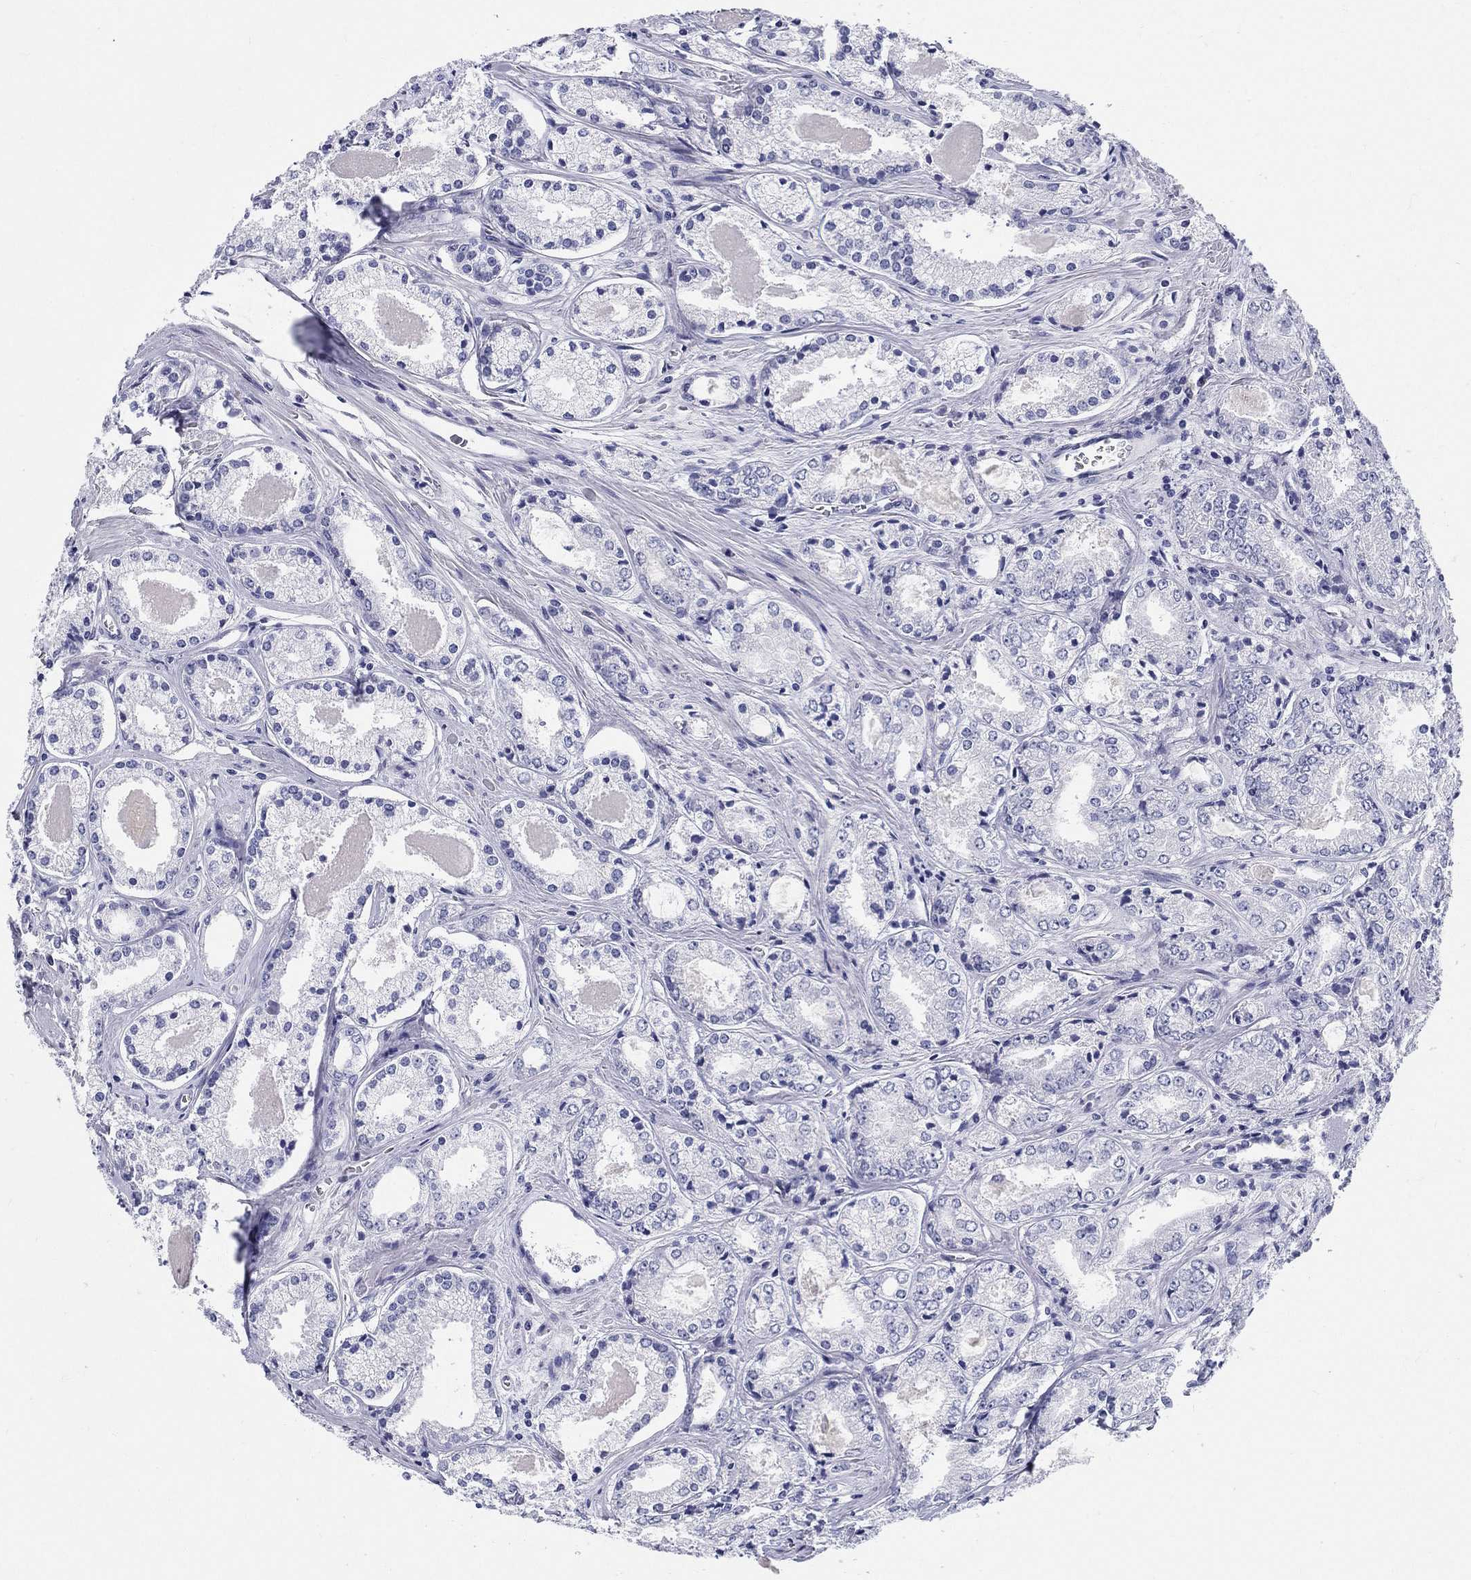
{"staining": {"intensity": "negative", "quantity": "none", "location": "none"}, "tissue": "prostate cancer", "cell_type": "Tumor cells", "image_type": "cancer", "snomed": [{"axis": "morphology", "description": "Adenocarcinoma, NOS"}, {"axis": "topography", "description": "Prostate"}], "caption": "A high-resolution micrograph shows IHC staining of prostate adenocarcinoma, which reveals no significant staining in tumor cells. (DAB IHC, high magnification).", "gene": "LAMP5", "patient": {"sex": "male", "age": 72}}